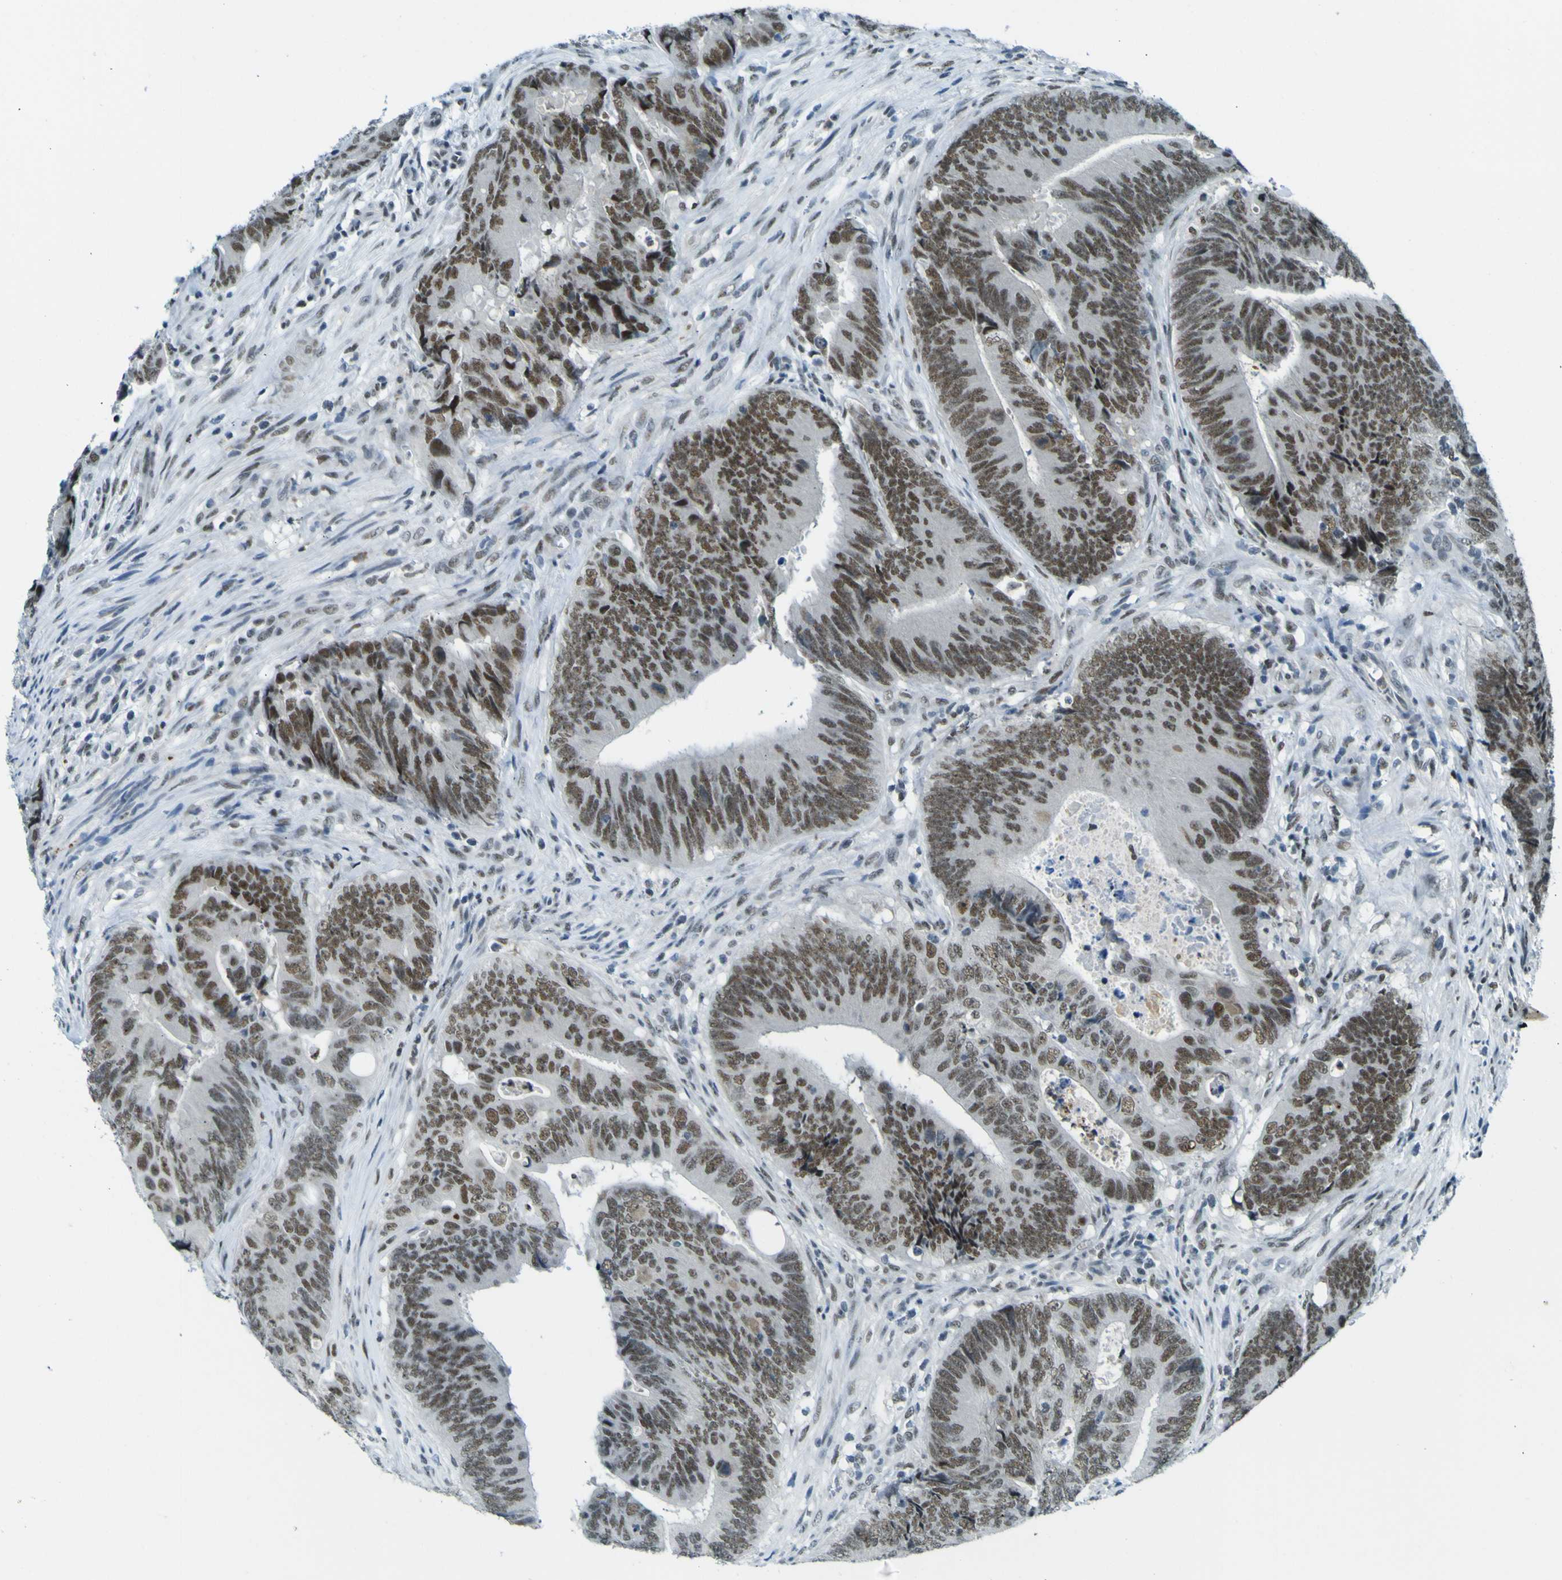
{"staining": {"intensity": "moderate", "quantity": ">75%", "location": "nuclear"}, "tissue": "colorectal cancer", "cell_type": "Tumor cells", "image_type": "cancer", "snomed": [{"axis": "morphology", "description": "Normal tissue, NOS"}, {"axis": "morphology", "description": "Adenocarcinoma, NOS"}, {"axis": "topography", "description": "Colon"}], "caption": "Immunohistochemical staining of colorectal cancer (adenocarcinoma) exhibits medium levels of moderate nuclear protein staining in about >75% of tumor cells.", "gene": "CEBPG", "patient": {"sex": "male", "age": 56}}